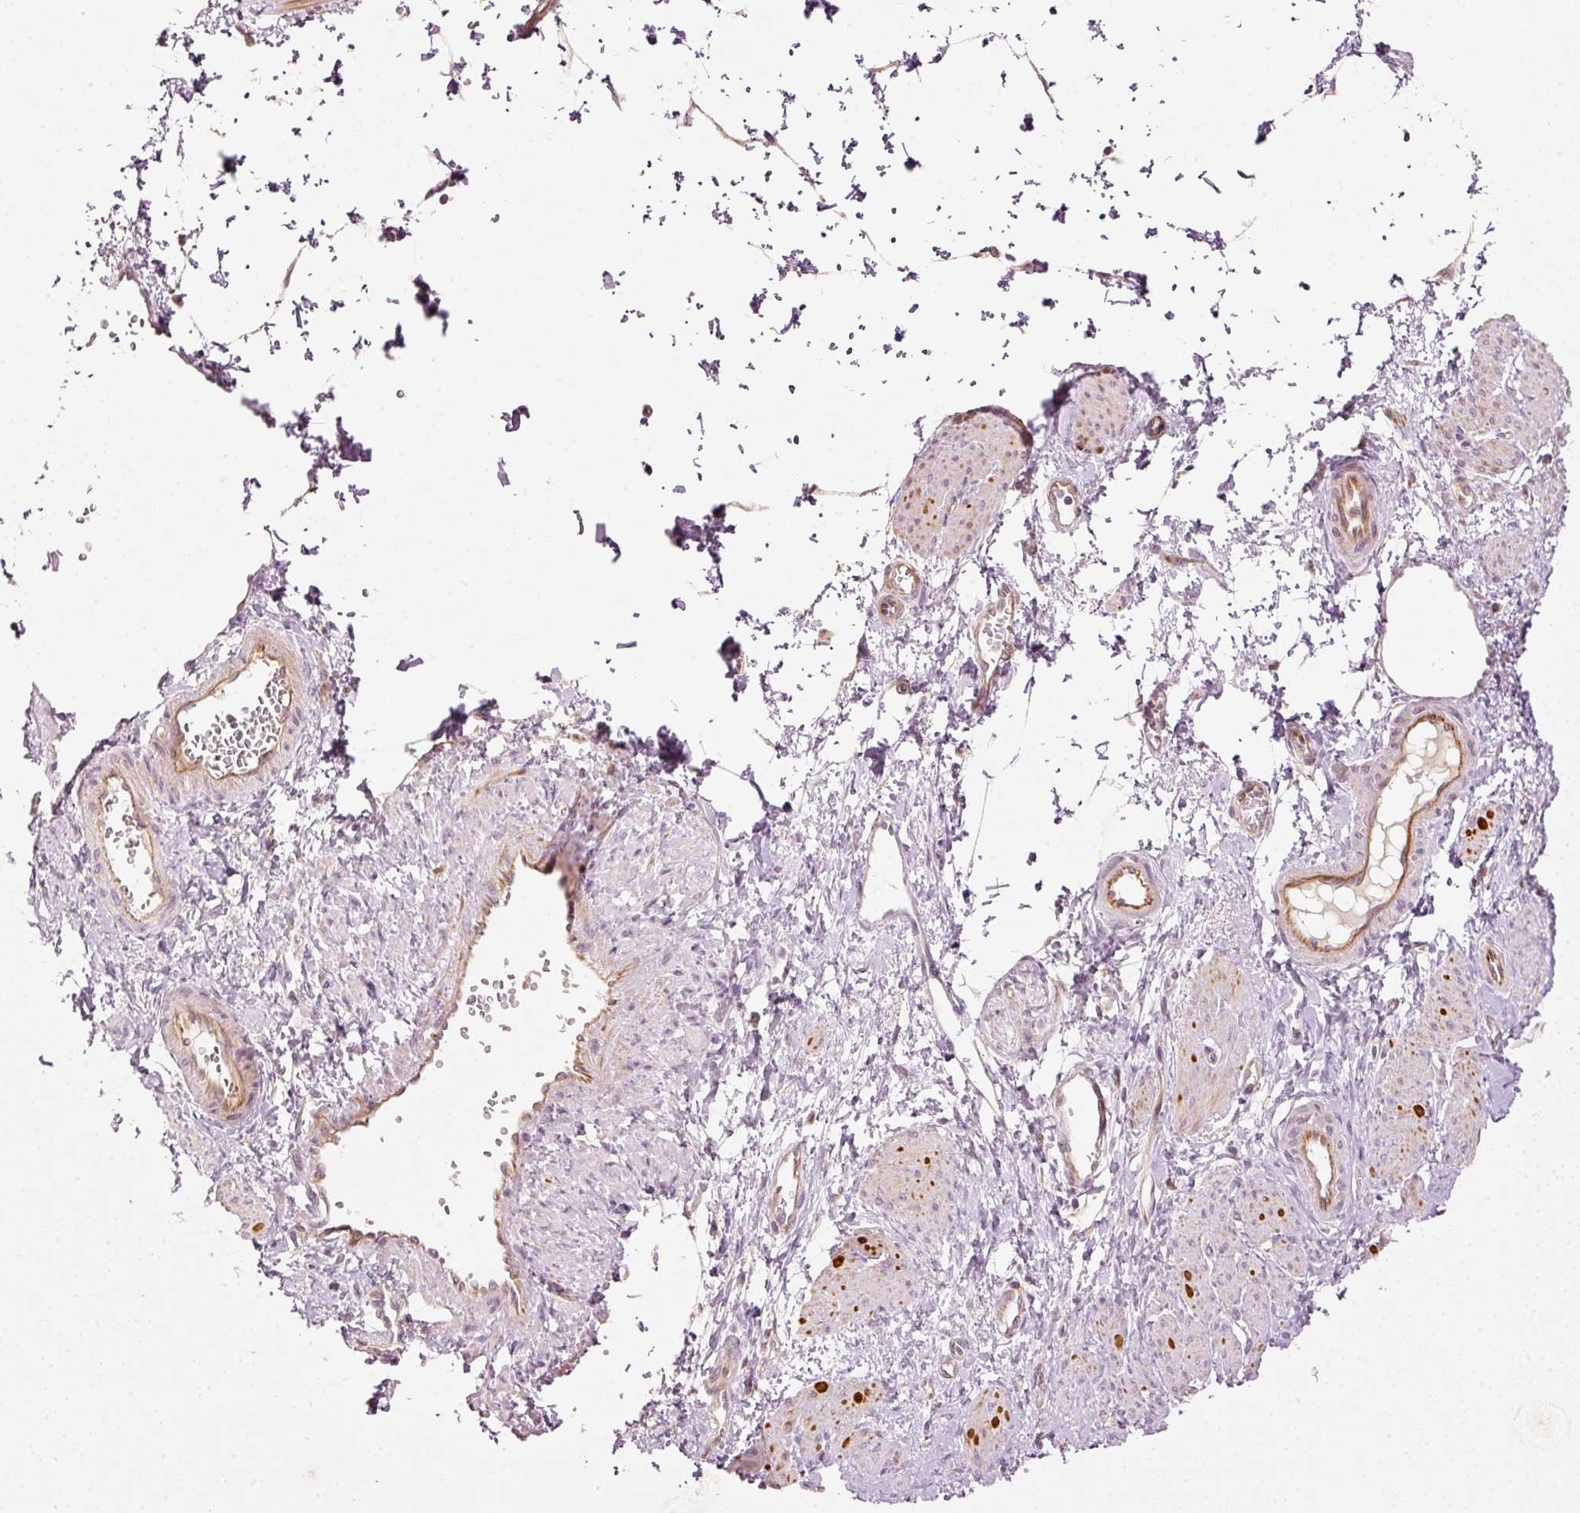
{"staining": {"intensity": "weak", "quantity": "25%-75%", "location": "cytoplasmic/membranous"}, "tissue": "smooth muscle", "cell_type": "Smooth muscle cells", "image_type": "normal", "snomed": [{"axis": "morphology", "description": "Normal tissue, NOS"}, {"axis": "topography", "description": "Smooth muscle"}, {"axis": "topography", "description": "Uterus"}], "caption": "This photomicrograph shows unremarkable smooth muscle stained with immunohistochemistry (IHC) to label a protein in brown. The cytoplasmic/membranous of smooth muscle cells show weak positivity for the protein. Nuclei are counter-stained blue.", "gene": "CDC20B", "patient": {"sex": "female", "age": 39}}